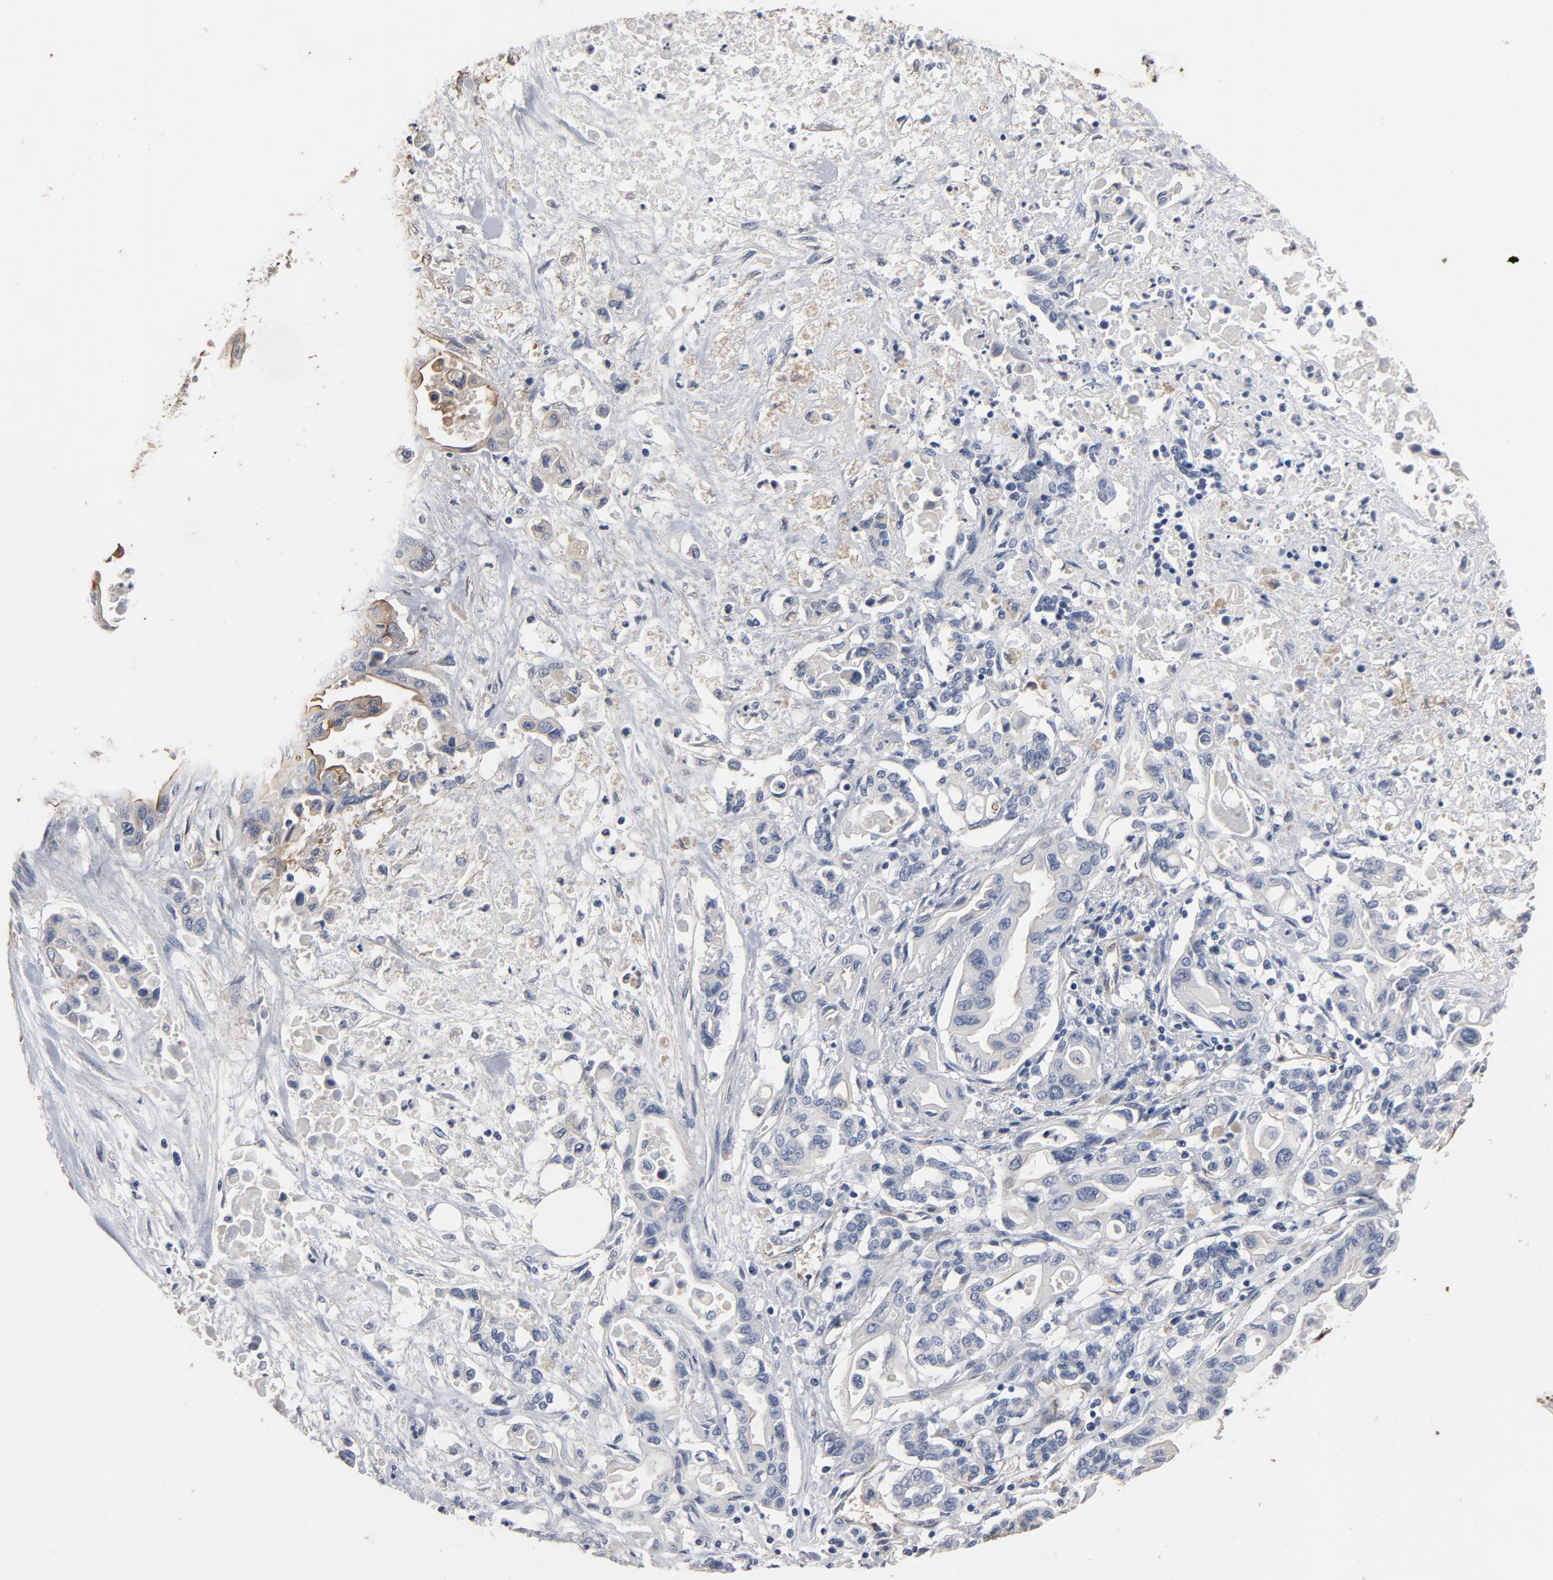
{"staining": {"intensity": "negative", "quantity": "none", "location": "none"}, "tissue": "pancreatic cancer", "cell_type": "Tumor cells", "image_type": "cancer", "snomed": [{"axis": "morphology", "description": "Adenocarcinoma, NOS"}, {"axis": "topography", "description": "Pancreas"}], "caption": "A micrograph of human pancreatic cancer is negative for staining in tumor cells.", "gene": "KDR", "patient": {"sex": "female", "age": 57}}